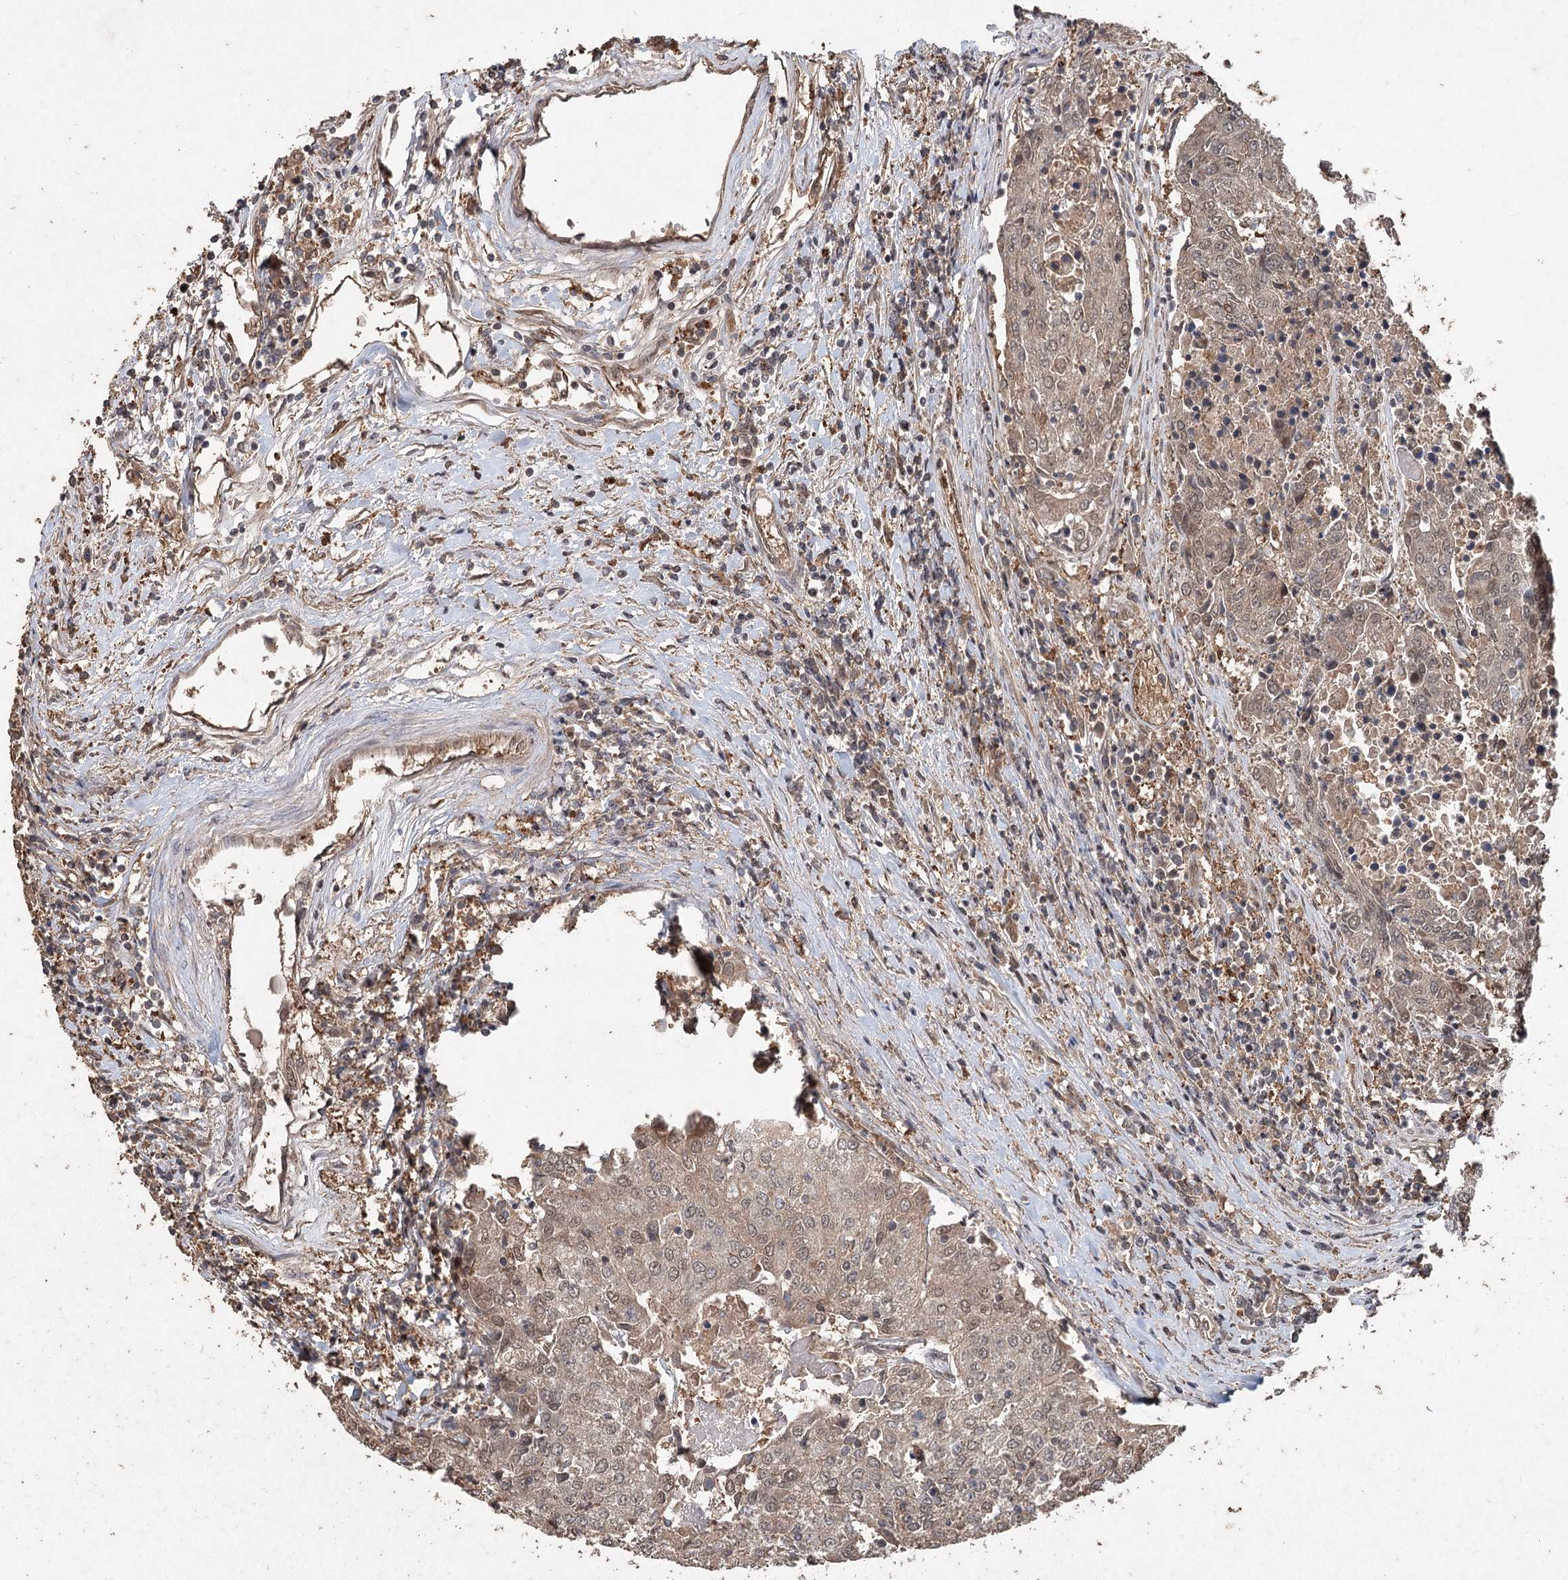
{"staining": {"intensity": "weak", "quantity": "25%-75%", "location": "cytoplasmic/membranous,nuclear"}, "tissue": "urothelial cancer", "cell_type": "Tumor cells", "image_type": "cancer", "snomed": [{"axis": "morphology", "description": "Urothelial carcinoma, High grade"}, {"axis": "topography", "description": "Urinary bladder"}], "caption": "Protein analysis of urothelial cancer tissue displays weak cytoplasmic/membranous and nuclear positivity in approximately 25%-75% of tumor cells.", "gene": "FBXO7", "patient": {"sex": "female", "age": 85}}